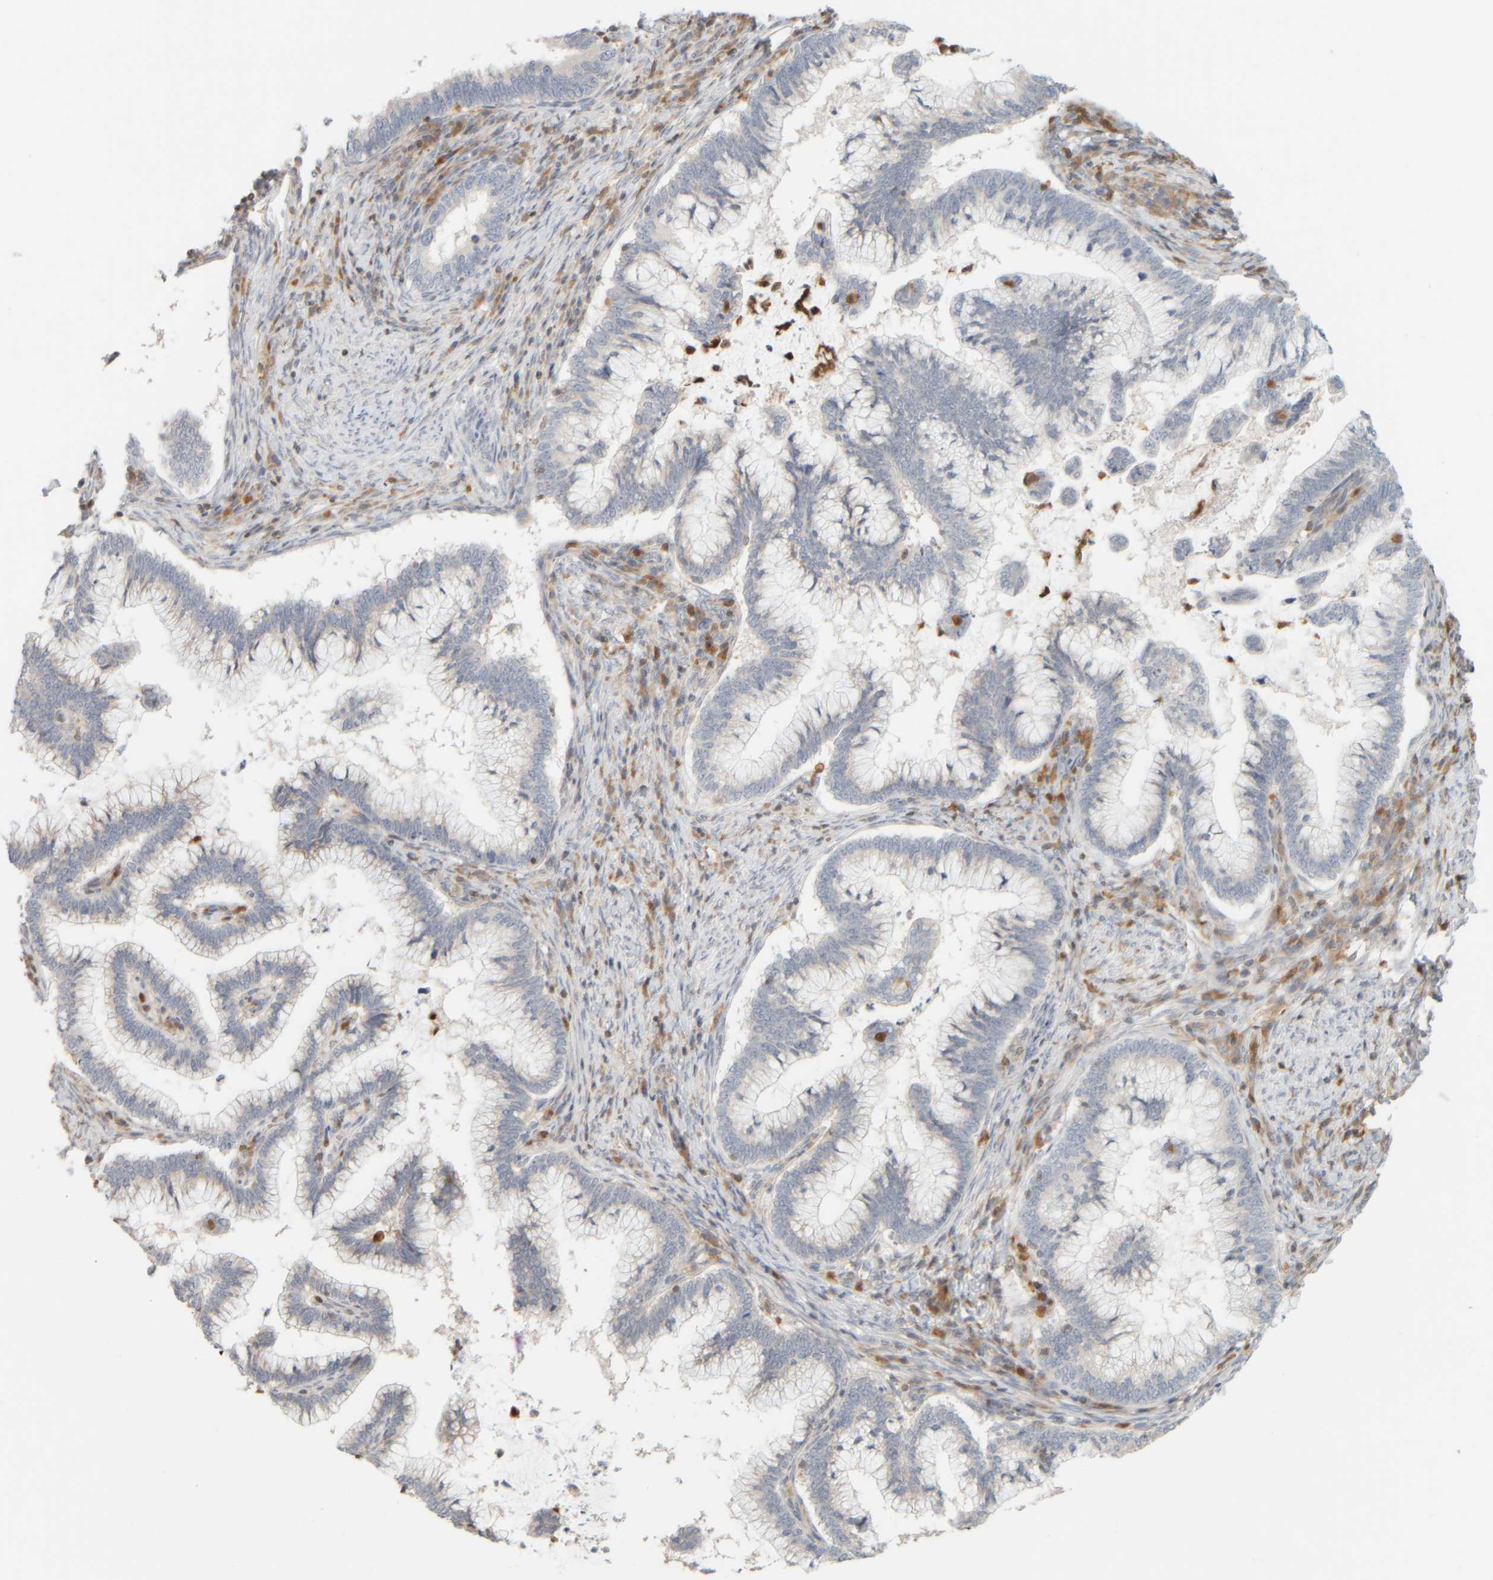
{"staining": {"intensity": "negative", "quantity": "none", "location": "none"}, "tissue": "cervical cancer", "cell_type": "Tumor cells", "image_type": "cancer", "snomed": [{"axis": "morphology", "description": "Adenocarcinoma, NOS"}, {"axis": "topography", "description": "Cervix"}], "caption": "Immunohistochemistry (IHC) histopathology image of cervical adenocarcinoma stained for a protein (brown), which reveals no staining in tumor cells.", "gene": "PTGES3L-AARSD1", "patient": {"sex": "female", "age": 36}}